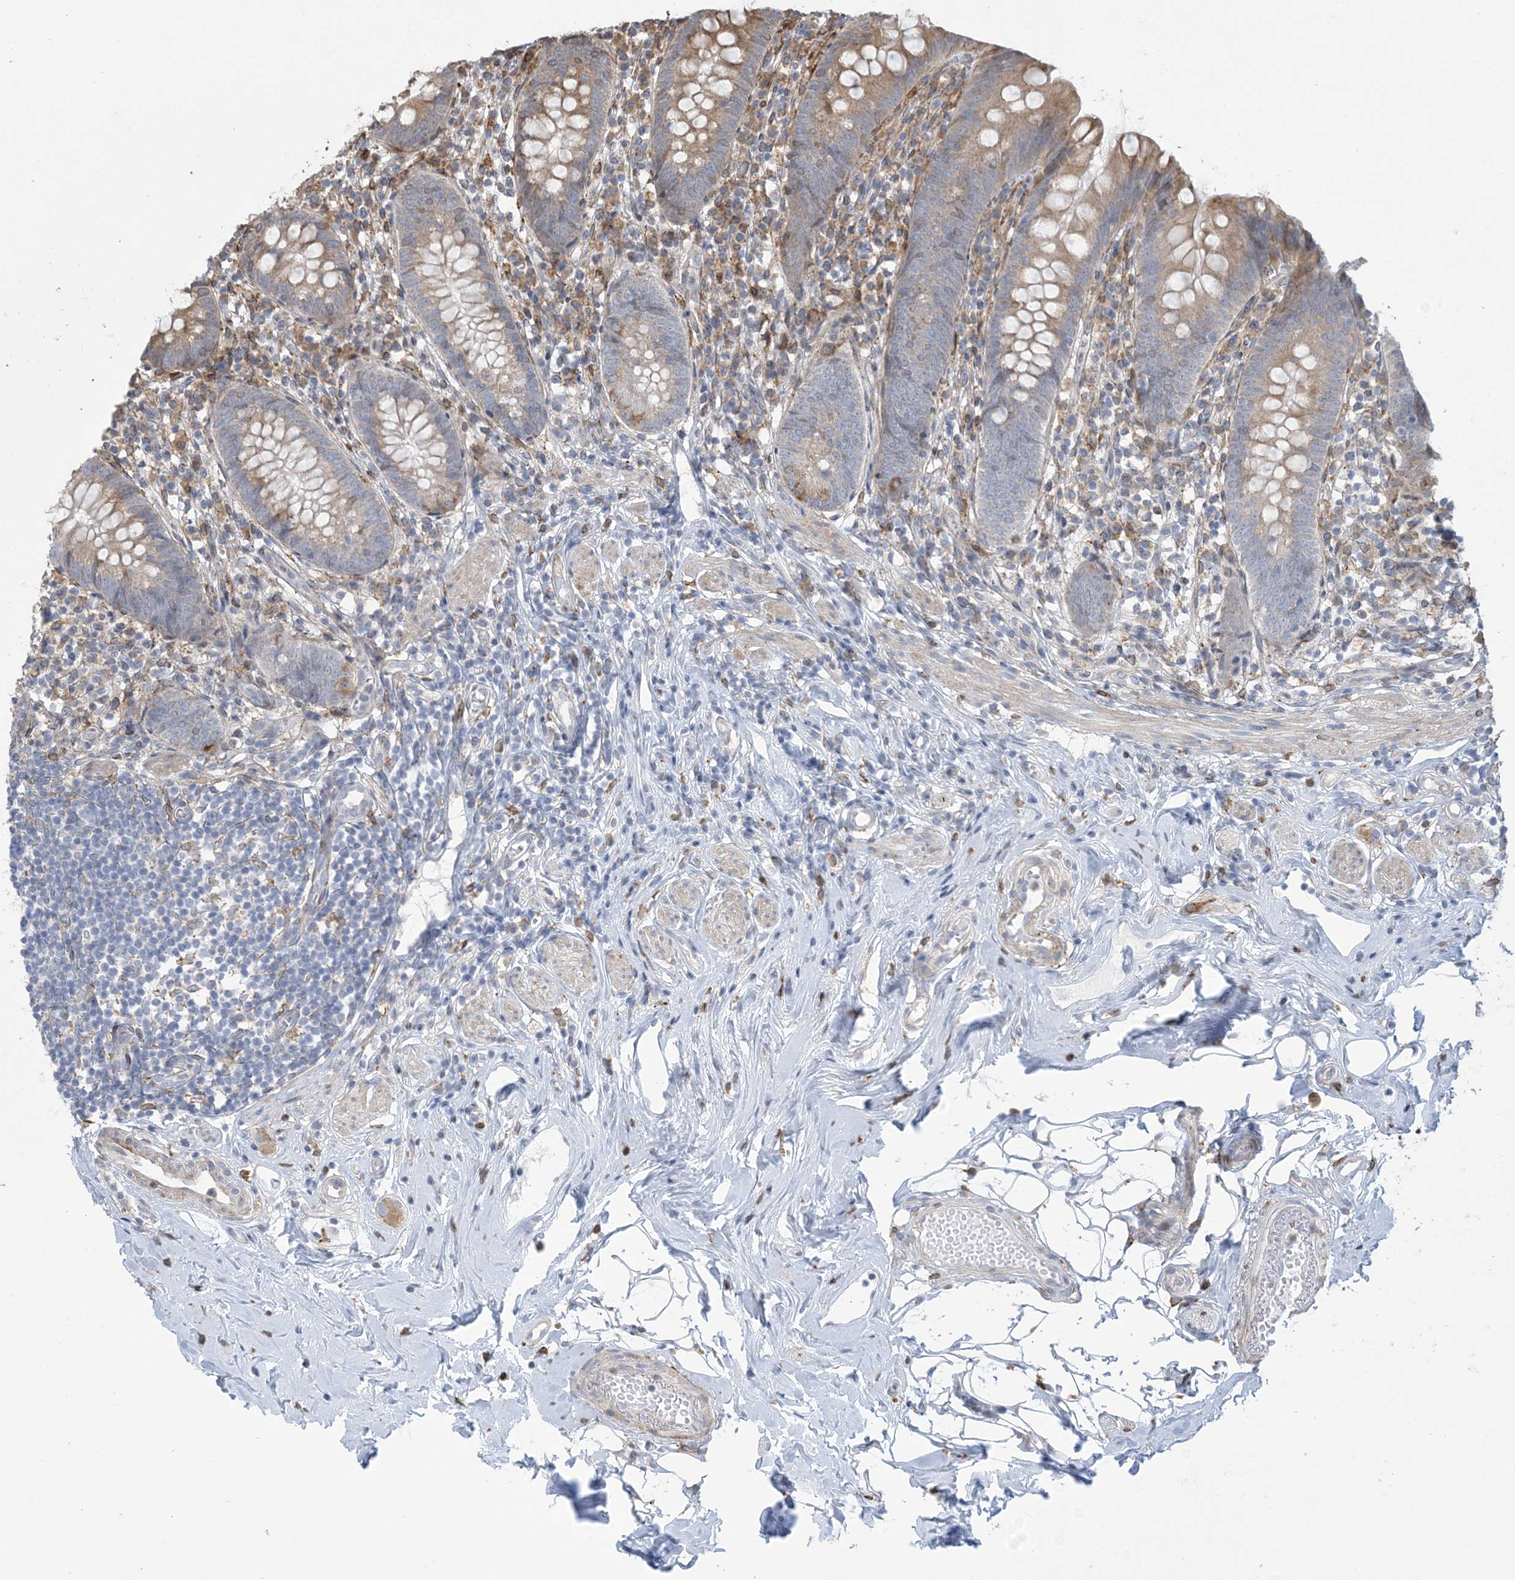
{"staining": {"intensity": "moderate", "quantity": "25%-75%", "location": "cytoplasmic/membranous"}, "tissue": "appendix", "cell_type": "Glandular cells", "image_type": "normal", "snomed": [{"axis": "morphology", "description": "Normal tissue, NOS"}, {"axis": "topography", "description": "Appendix"}], "caption": "Moderate cytoplasmic/membranous staining for a protein is identified in approximately 25%-75% of glandular cells of normal appendix using IHC.", "gene": "SHANK1", "patient": {"sex": "female", "age": 62}}